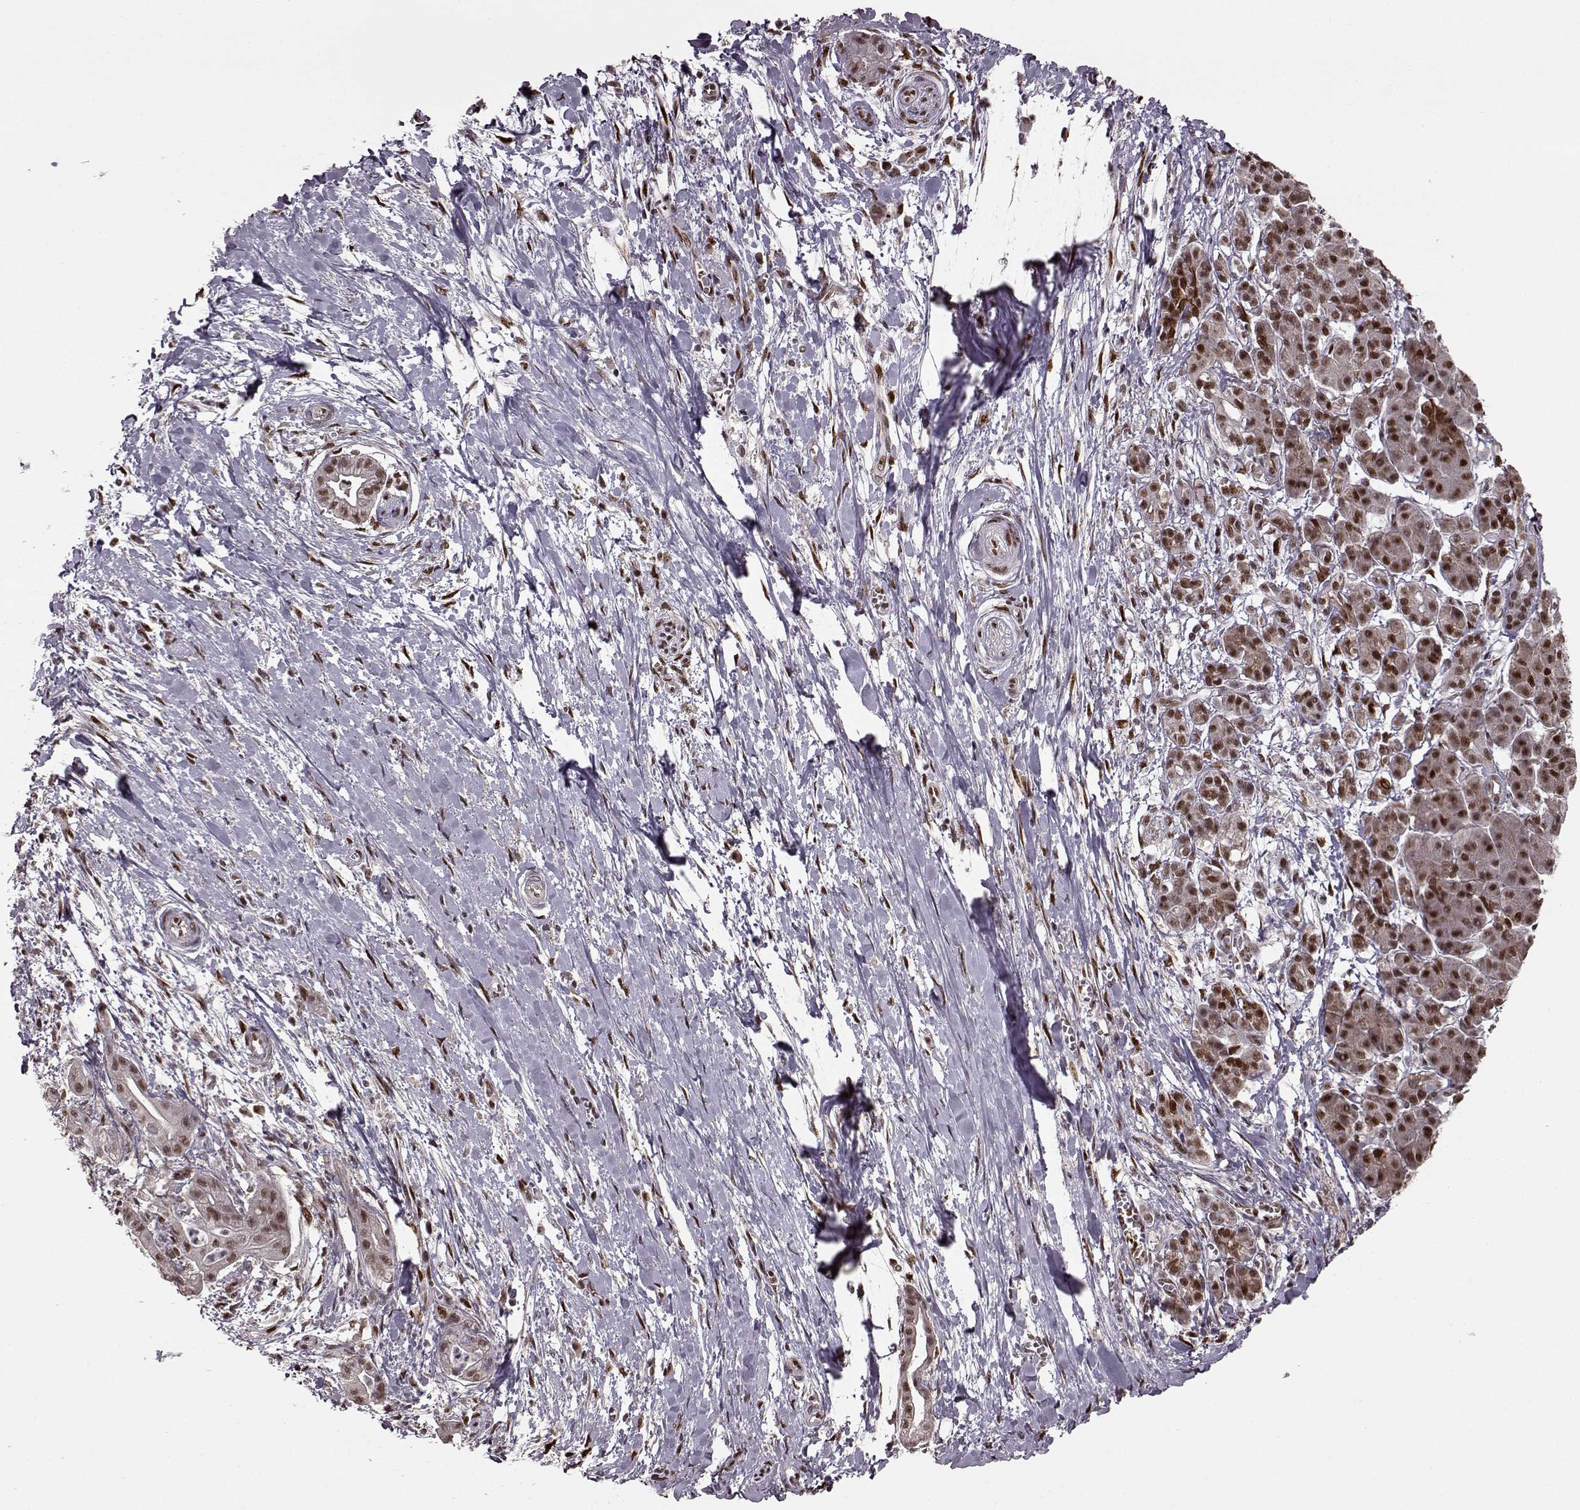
{"staining": {"intensity": "weak", "quantity": ">75%", "location": "nuclear"}, "tissue": "pancreatic cancer", "cell_type": "Tumor cells", "image_type": "cancer", "snomed": [{"axis": "morphology", "description": "Normal tissue, NOS"}, {"axis": "morphology", "description": "Adenocarcinoma, NOS"}, {"axis": "topography", "description": "Lymph node"}, {"axis": "topography", "description": "Pancreas"}], "caption": "A micrograph of human adenocarcinoma (pancreatic) stained for a protein demonstrates weak nuclear brown staining in tumor cells. Immunohistochemistry (ihc) stains the protein of interest in brown and the nuclei are stained blue.", "gene": "FTO", "patient": {"sex": "female", "age": 58}}